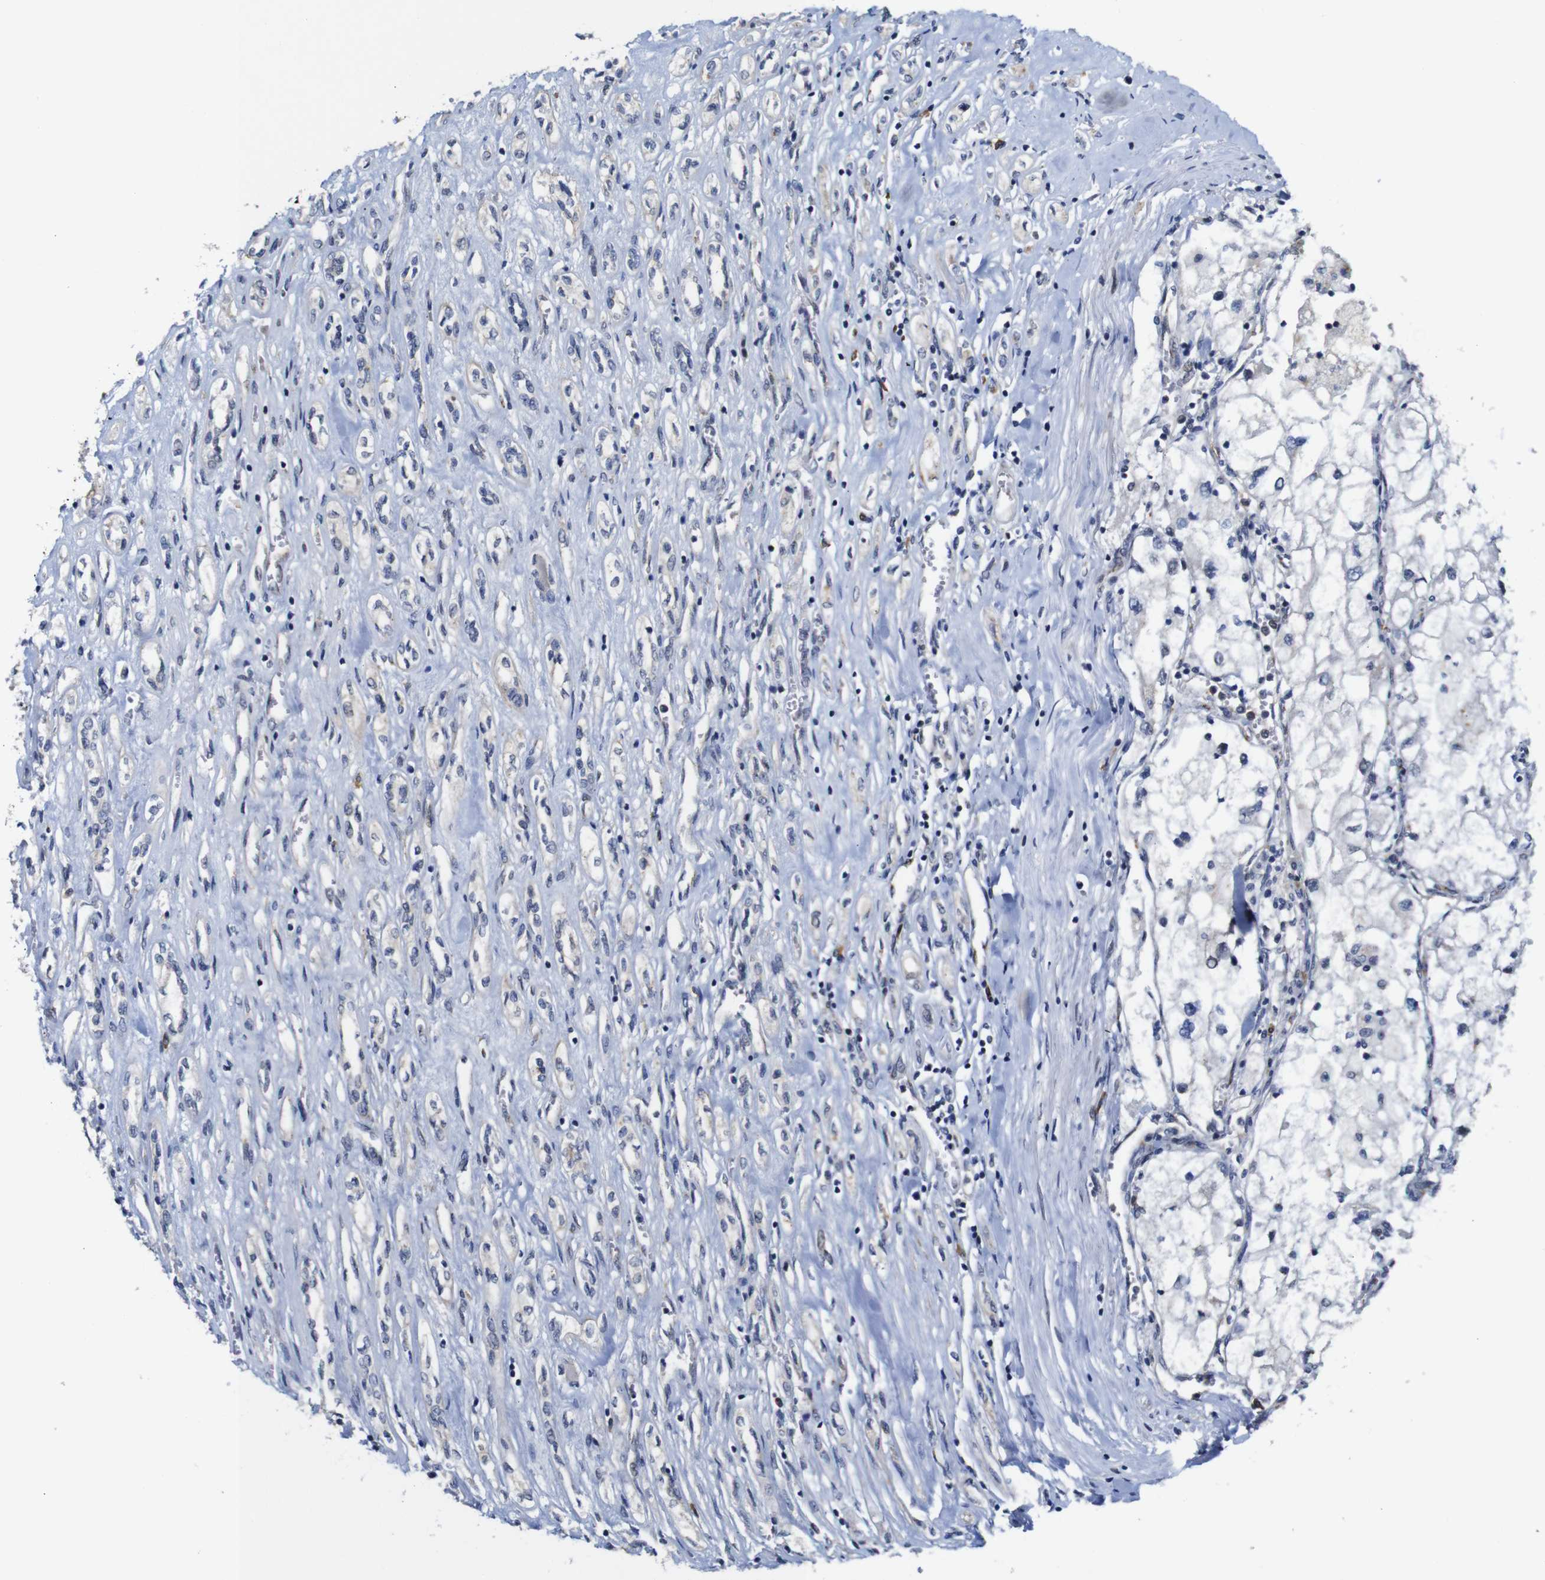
{"staining": {"intensity": "negative", "quantity": "none", "location": "none"}, "tissue": "renal cancer", "cell_type": "Tumor cells", "image_type": "cancer", "snomed": [{"axis": "morphology", "description": "Adenocarcinoma, NOS"}, {"axis": "topography", "description": "Kidney"}], "caption": "This is an immunohistochemistry (IHC) image of human adenocarcinoma (renal). There is no staining in tumor cells.", "gene": "FURIN", "patient": {"sex": "female", "age": 70}}